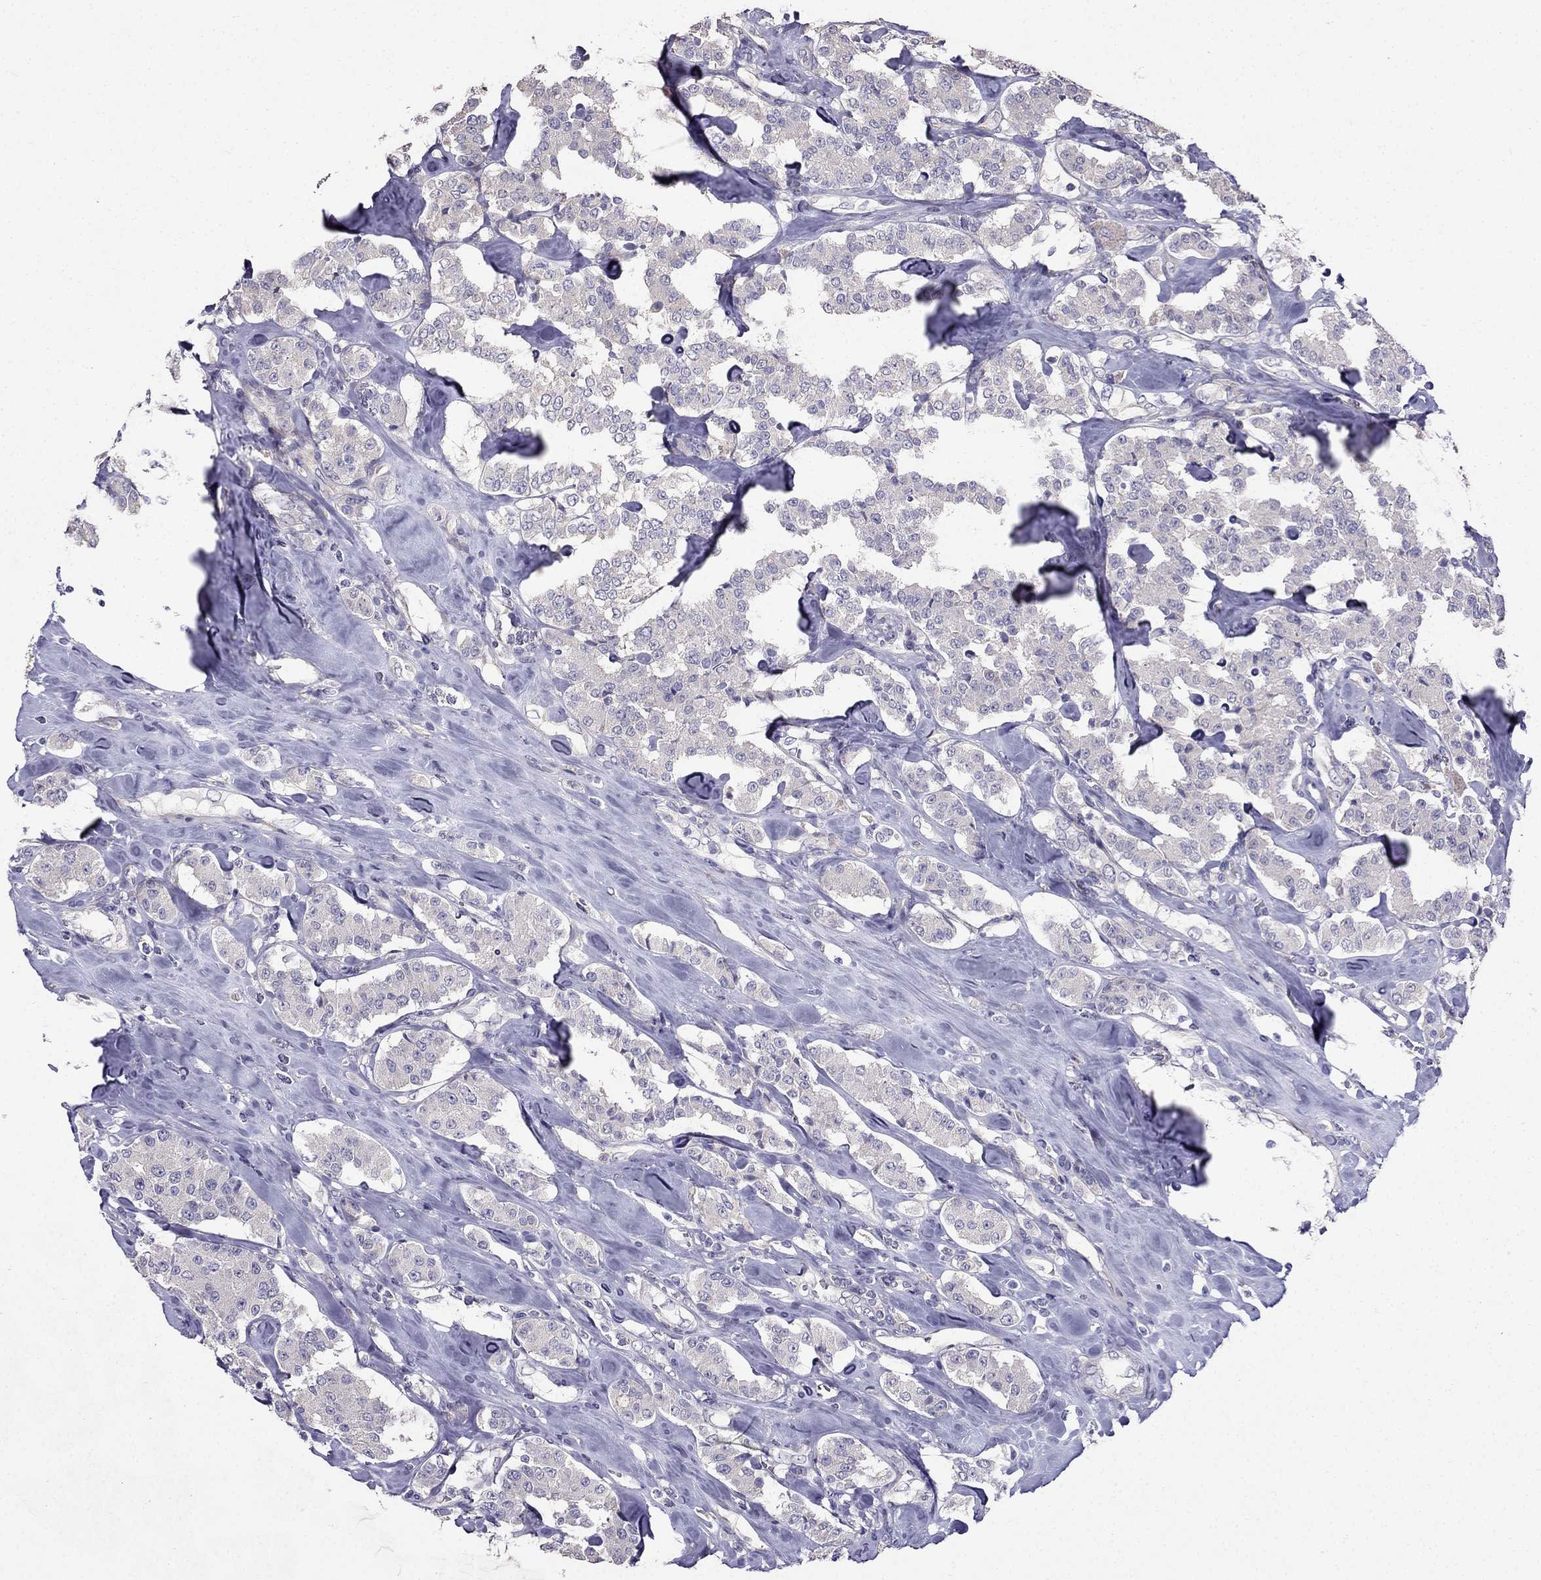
{"staining": {"intensity": "negative", "quantity": "none", "location": "none"}, "tissue": "carcinoid", "cell_type": "Tumor cells", "image_type": "cancer", "snomed": [{"axis": "morphology", "description": "Carcinoid, malignant, NOS"}, {"axis": "topography", "description": "Pancreas"}], "caption": "IHC photomicrograph of neoplastic tissue: human carcinoid stained with DAB (3,3'-diaminobenzidine) shows no significant protein positivity in tumor cells.", "gene": "AS3MT", "patient": {"sex": "male", "age": 41}}